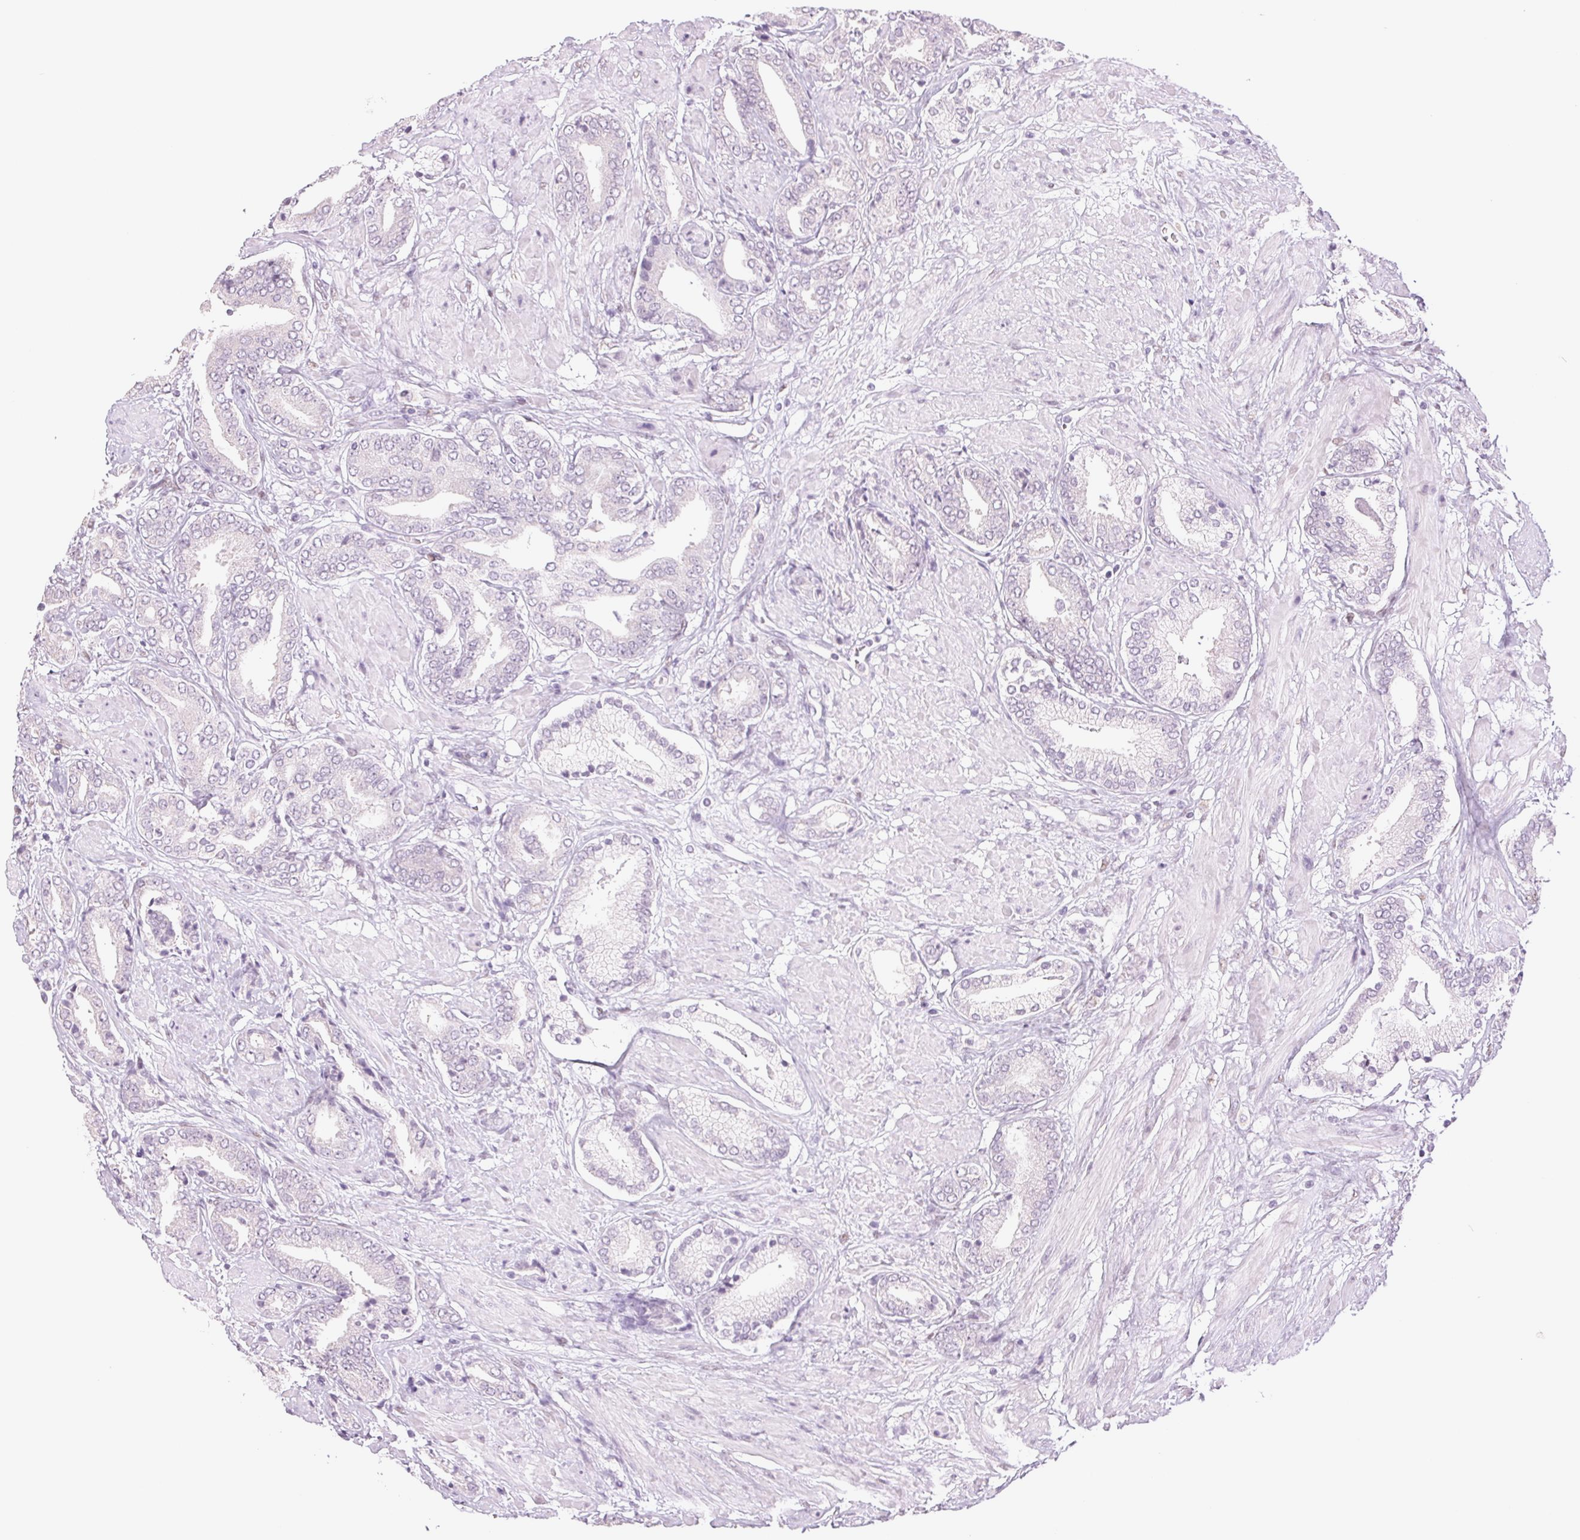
{"staining": {"intensity": "negative", "quantity": "none", "location": "none"}, "tissue": "prostate cancer", "cell_type": "Tumor cells", "image_type": "cancer", "snomed": [{"axis": "morphology", "description": "Adenocarcinoma, High grade"}, {"axis": "topography", "description": "Prostate"}], "caption": "There is no significant positivity in tumor cells of prostate cancer.", "gene": "DNAJC6", "patient": {"sex": "male", "age": 56}}